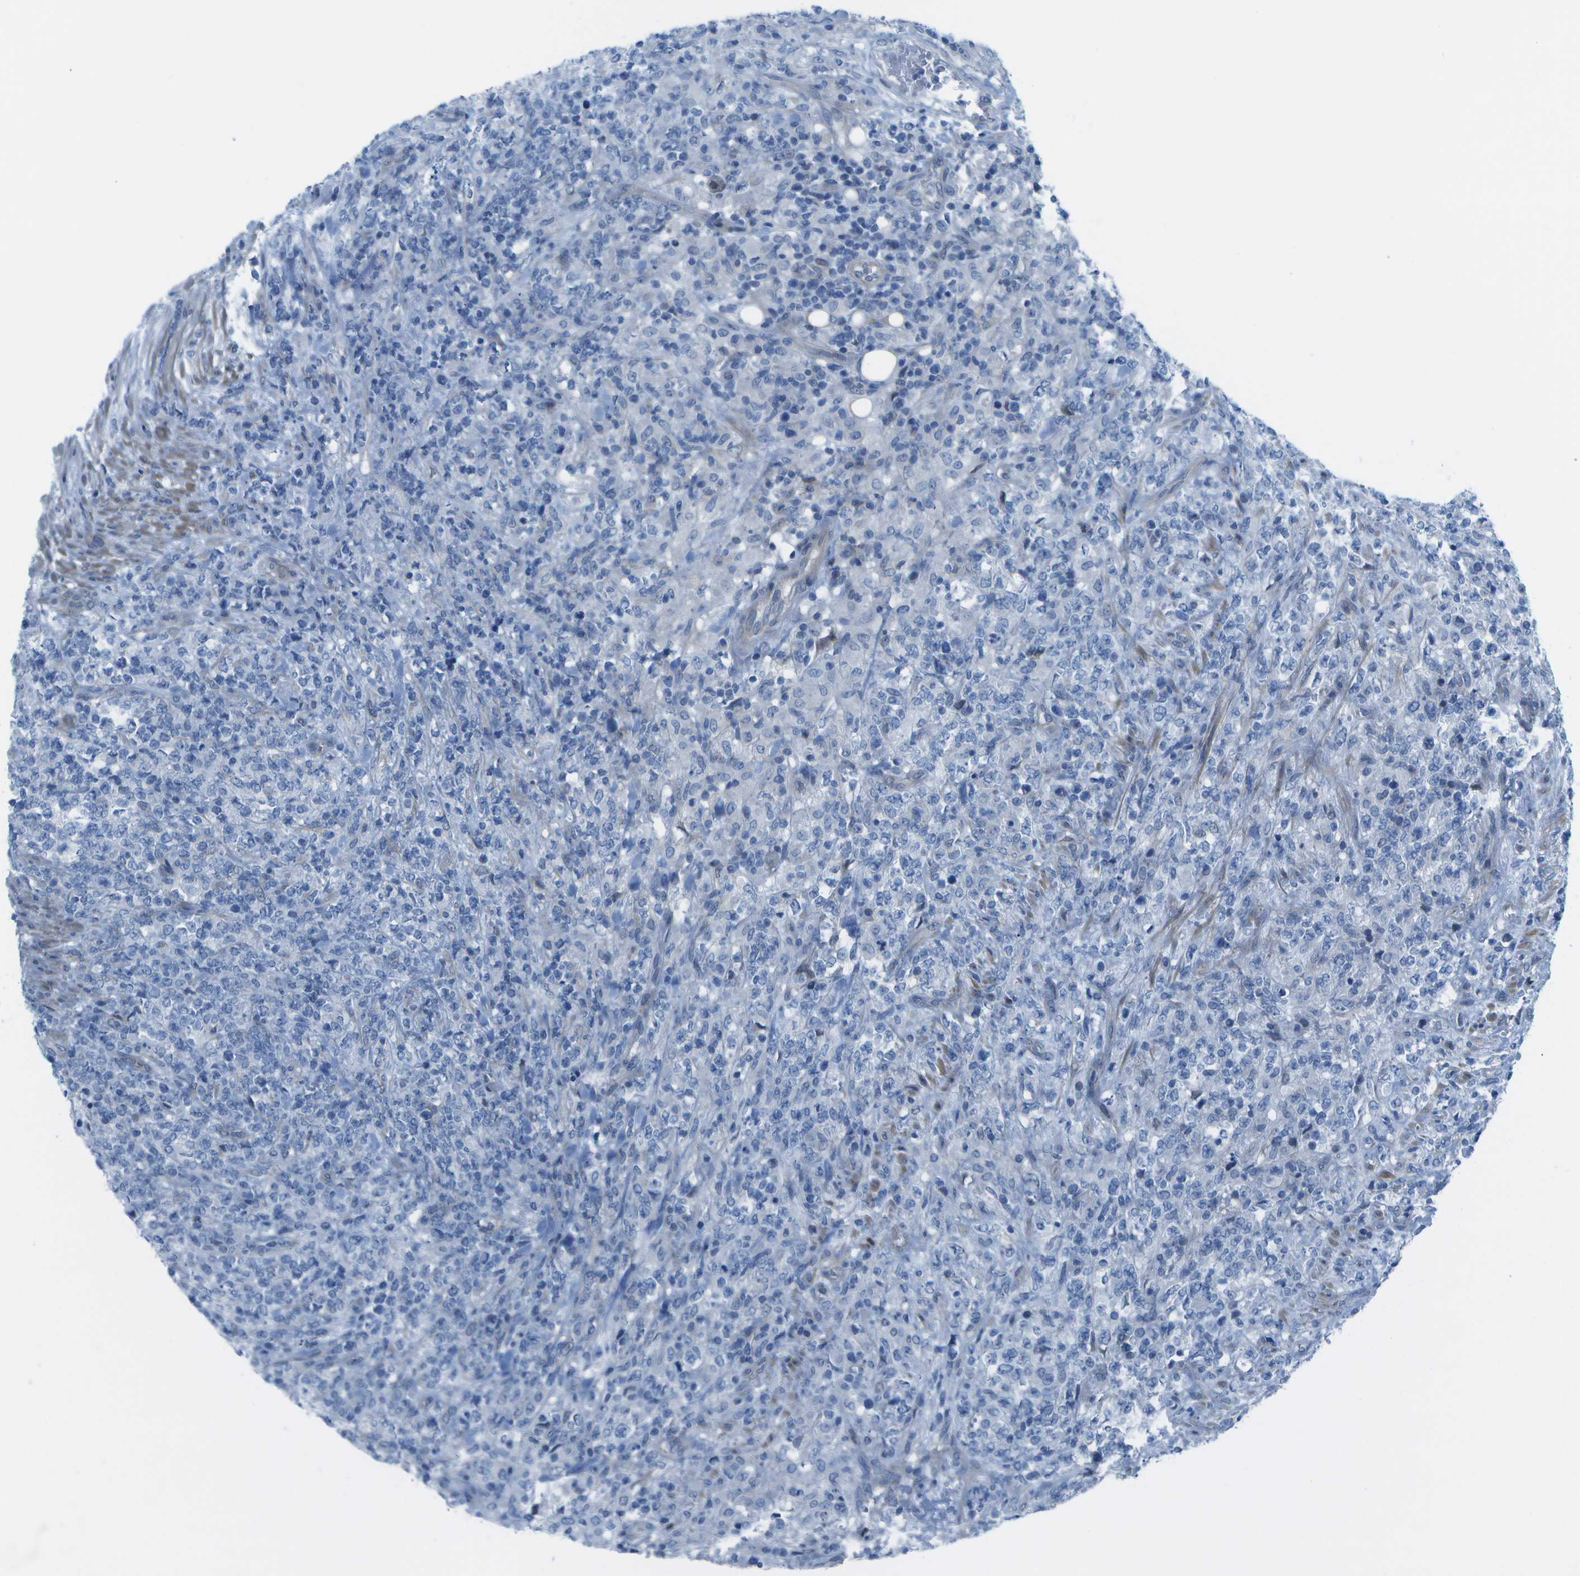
{"staining": {"intensity": "negative", "quantity": "none", "location": "none"}, "tissue": "lymphoma", "cell_type": "Tumor cells", "image_type": "cancer", "snomed": [{"axis": "morphology", "description": "Malignant lymphoma, non-Hodgkin's type, High grade"}, {"axis": "topography", "description": "Soft tissue"}], "caption": "High magnification brightfield microscopy of lymphoma stained with DAB (3,3'-diaminobenzidine) (brown) and counterstained with hematoxylin (blue): tumor cells show no significant expression. (Brightfield microscopy of DAB (3,3'-diaminobenzidine) immunohistochemistry at high magnification).", "gene": "SORBS3", "patient": {"sex": "male", "age": 18}}